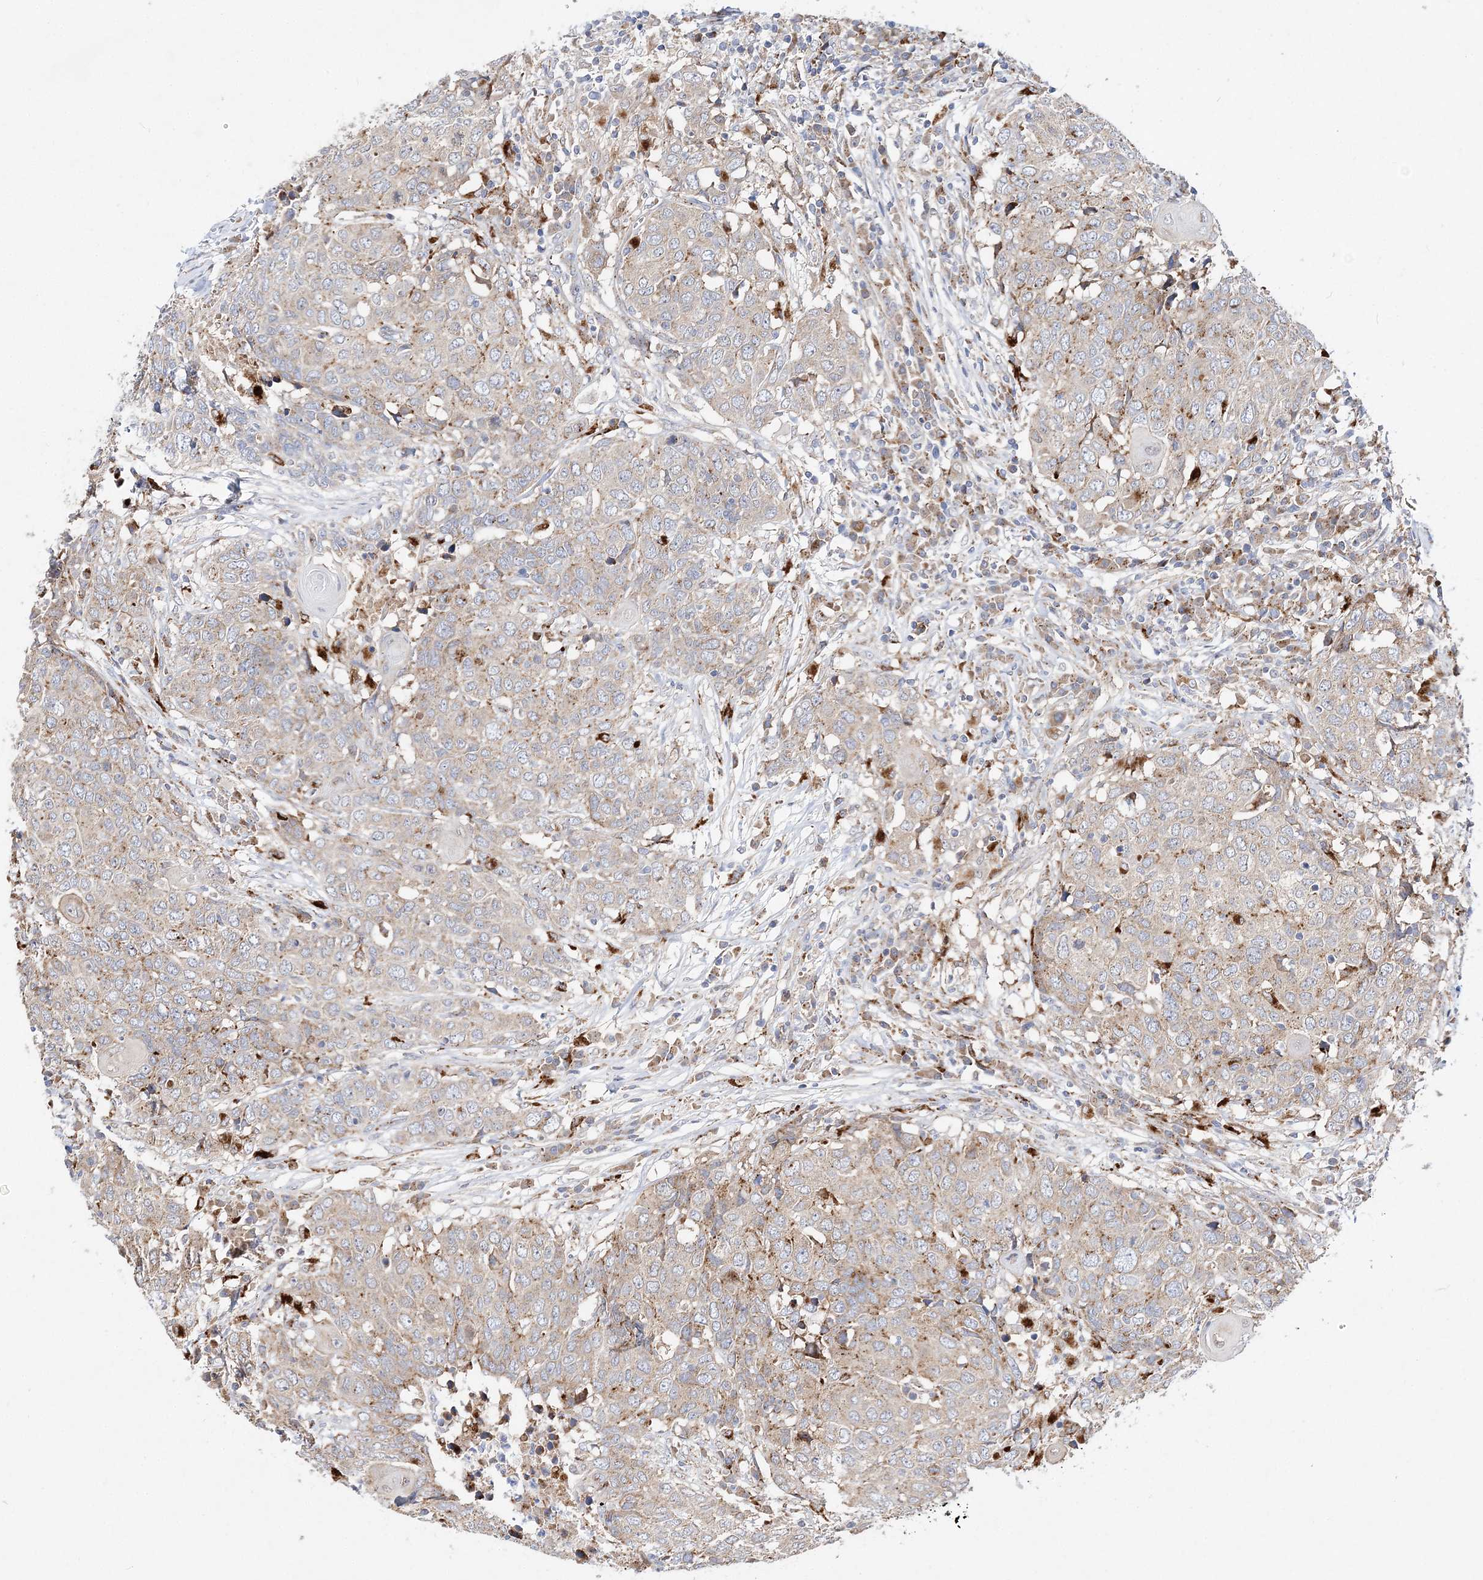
{"staining": {"intensity": "weak", "quantity": "25%-75%", "location": "cytoplasmic/membranous"}, "tissue": "head and neck cancer", "cell_type": "Tumor cells", "image_type": "cancer", "snomed": [{"axis": "morphology", "description": "Squamous cell carcinoma, NOS"}, {"axis": "topography", "description": "Head-Neck"}], "caption": "Protein expression by immunohistochemistry exhibits weak cytoplasmic/membranous staining in about 25%-75% of tumor cells in head and neck cancer. Using DAB (brown) and hematoxylin (blue) stains, captured at high magnification using brightfield microscopy.", "gene": "C3orf38", "patient": {"sex": "male", "age": 66}}